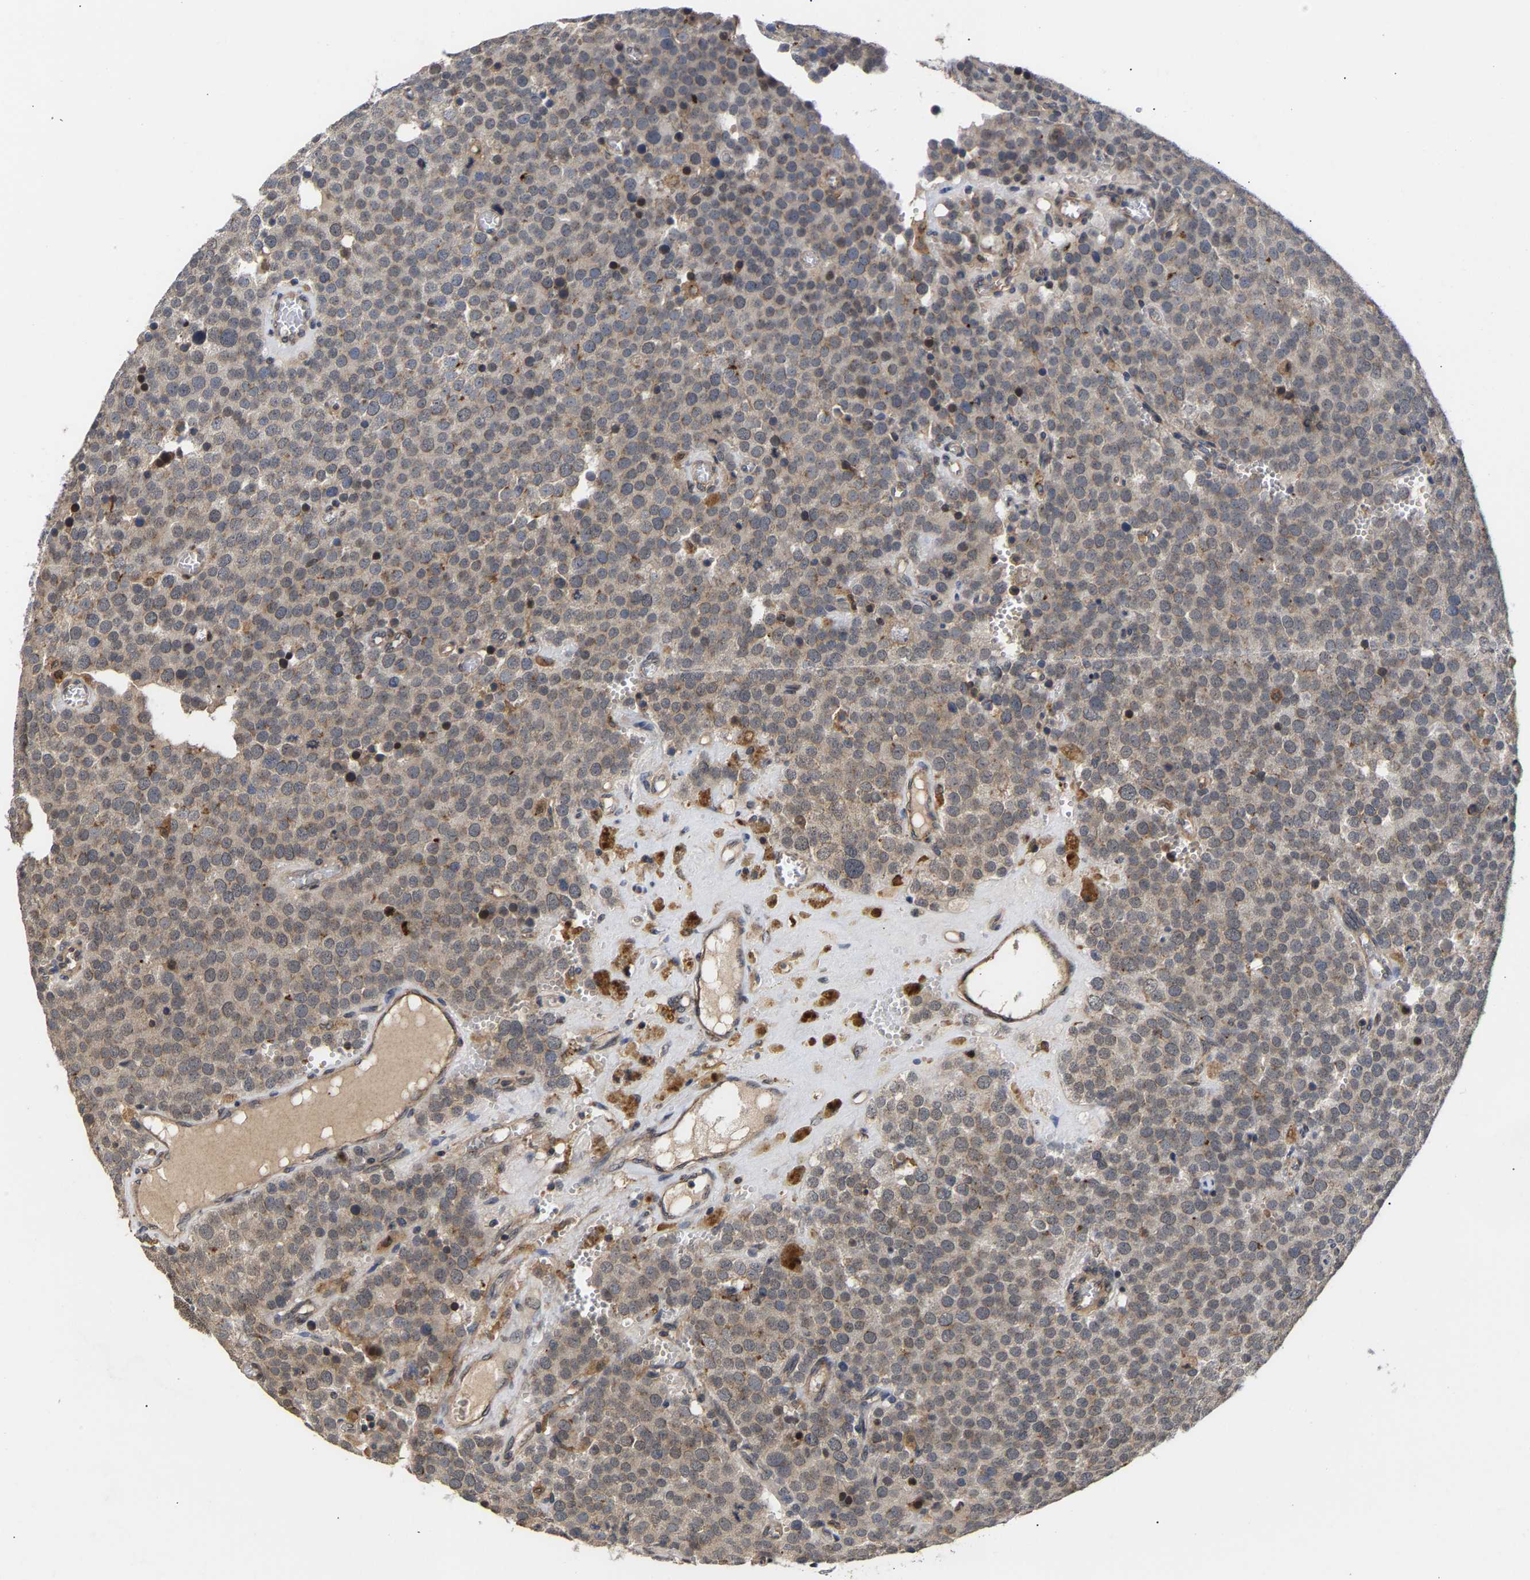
{"staining": {"intensity": "negative", "quantity": "none", "location": "none"}, "tissue": "testis cancer", "cell_type": "Tumor cells", "image_type": "cancer", "snomed": [{"axis": "morphology", "description": "Normal tissue, NOS"}, {"axis": "morphology", "description": "Seminoma, NOS"}, {"axis": "topography", "description": "Testis"}], "caption": "An IHC image of testis seminoma is shown. There is no staining in tumor cells of testis seminoma.", "gene": "CLIP2", "patient": {"sex": "male", "age": 71}}